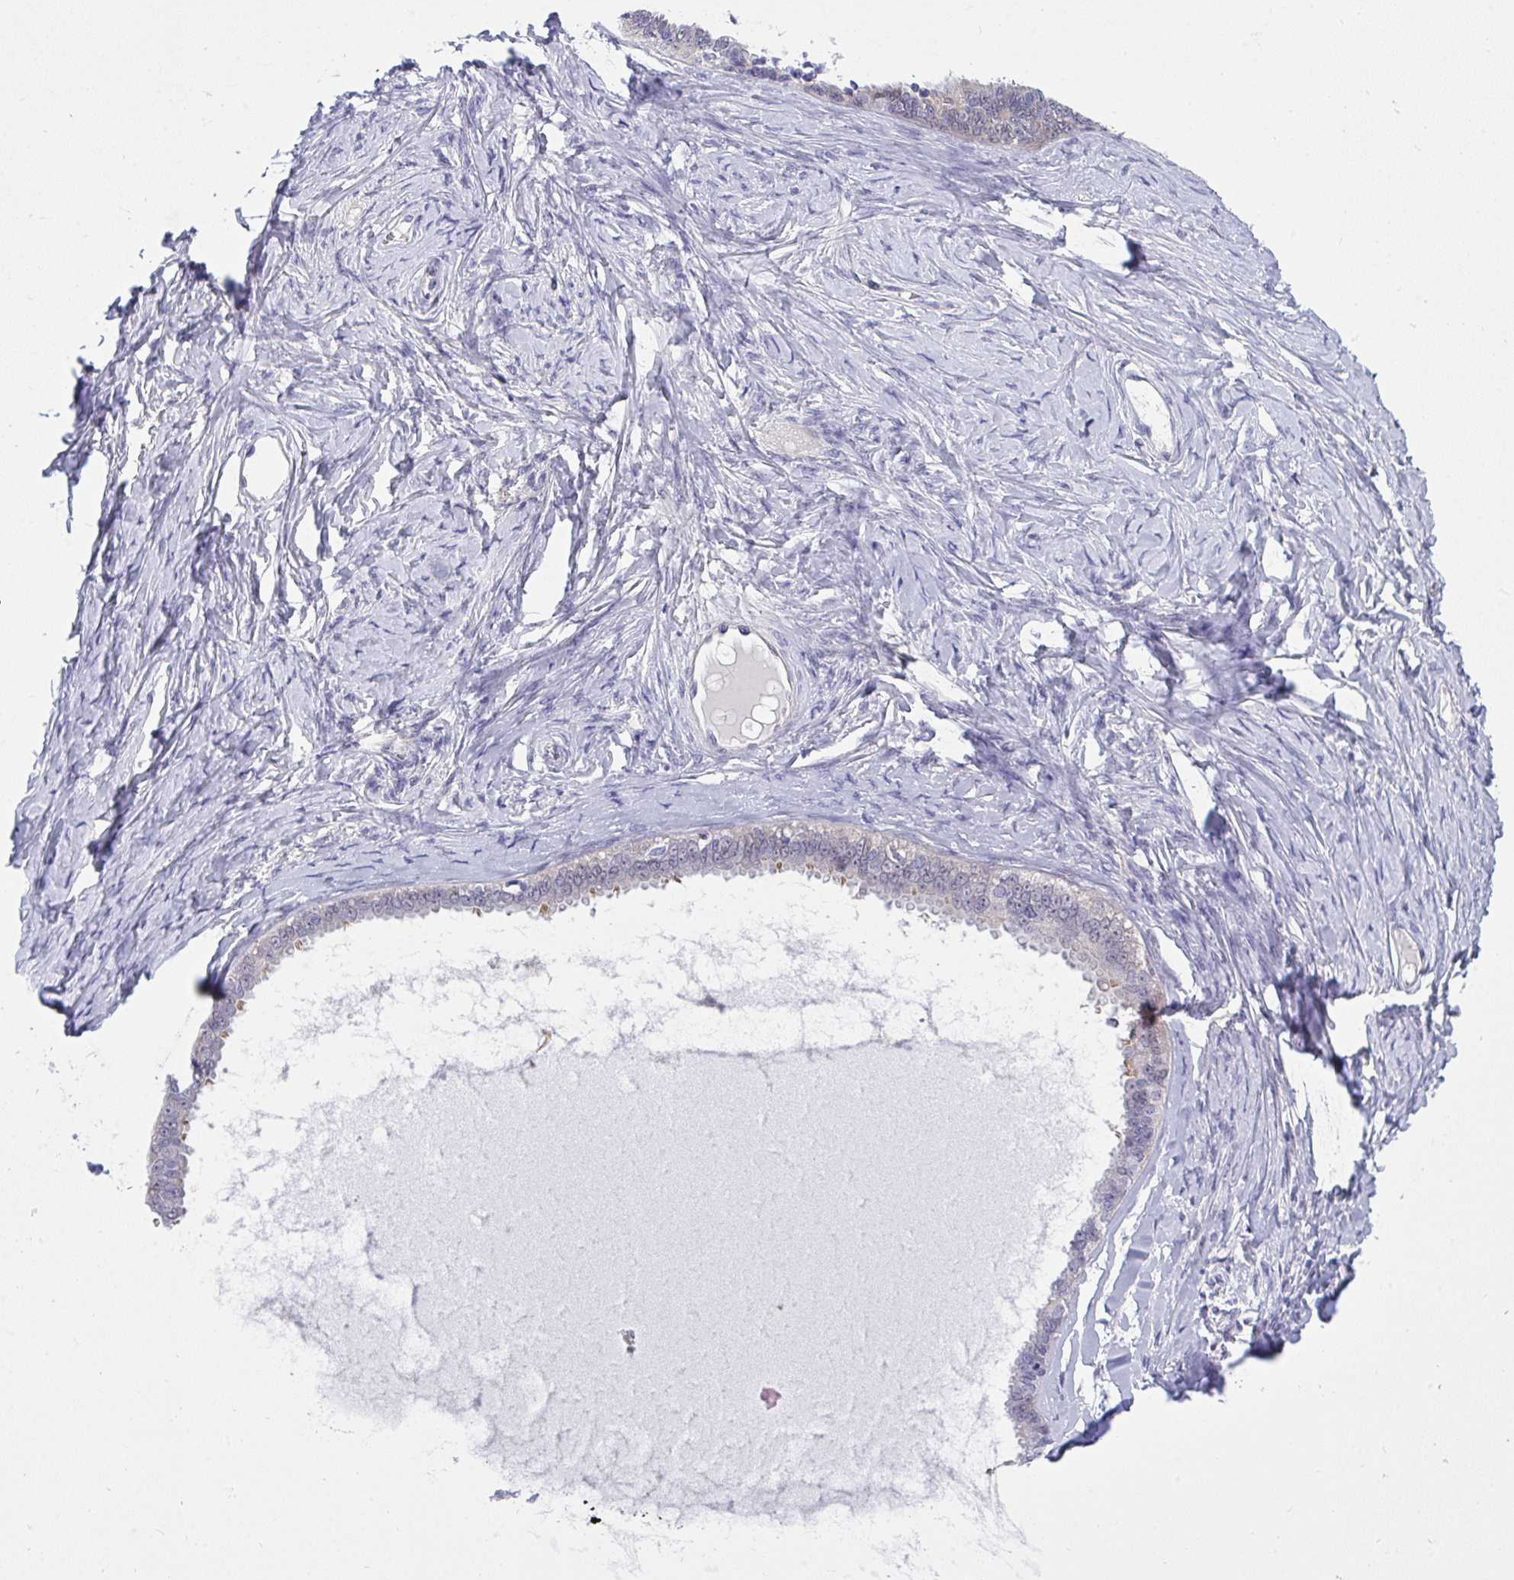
{"staining": {"intensity": "weak", "quantity": "<25%", "location": "cytoplasmic/membranous"}, "tissue": "ovarian cancer", "cell_type": "Tumor cells", "image_type": "cancer", "snomed": [{"axis": "morphology", "description": "Cystadenocarcinoma, serous, NOS"}, {"axis": "topography", "description": "Ovary"}], "caption": "High power microscopy micrograph of an IHC micrograph of ovarian cancer, revealing no significant expression in tumor cells.", "gene": "HOXD12", "patient": {"sex": "female", "age": 71}}